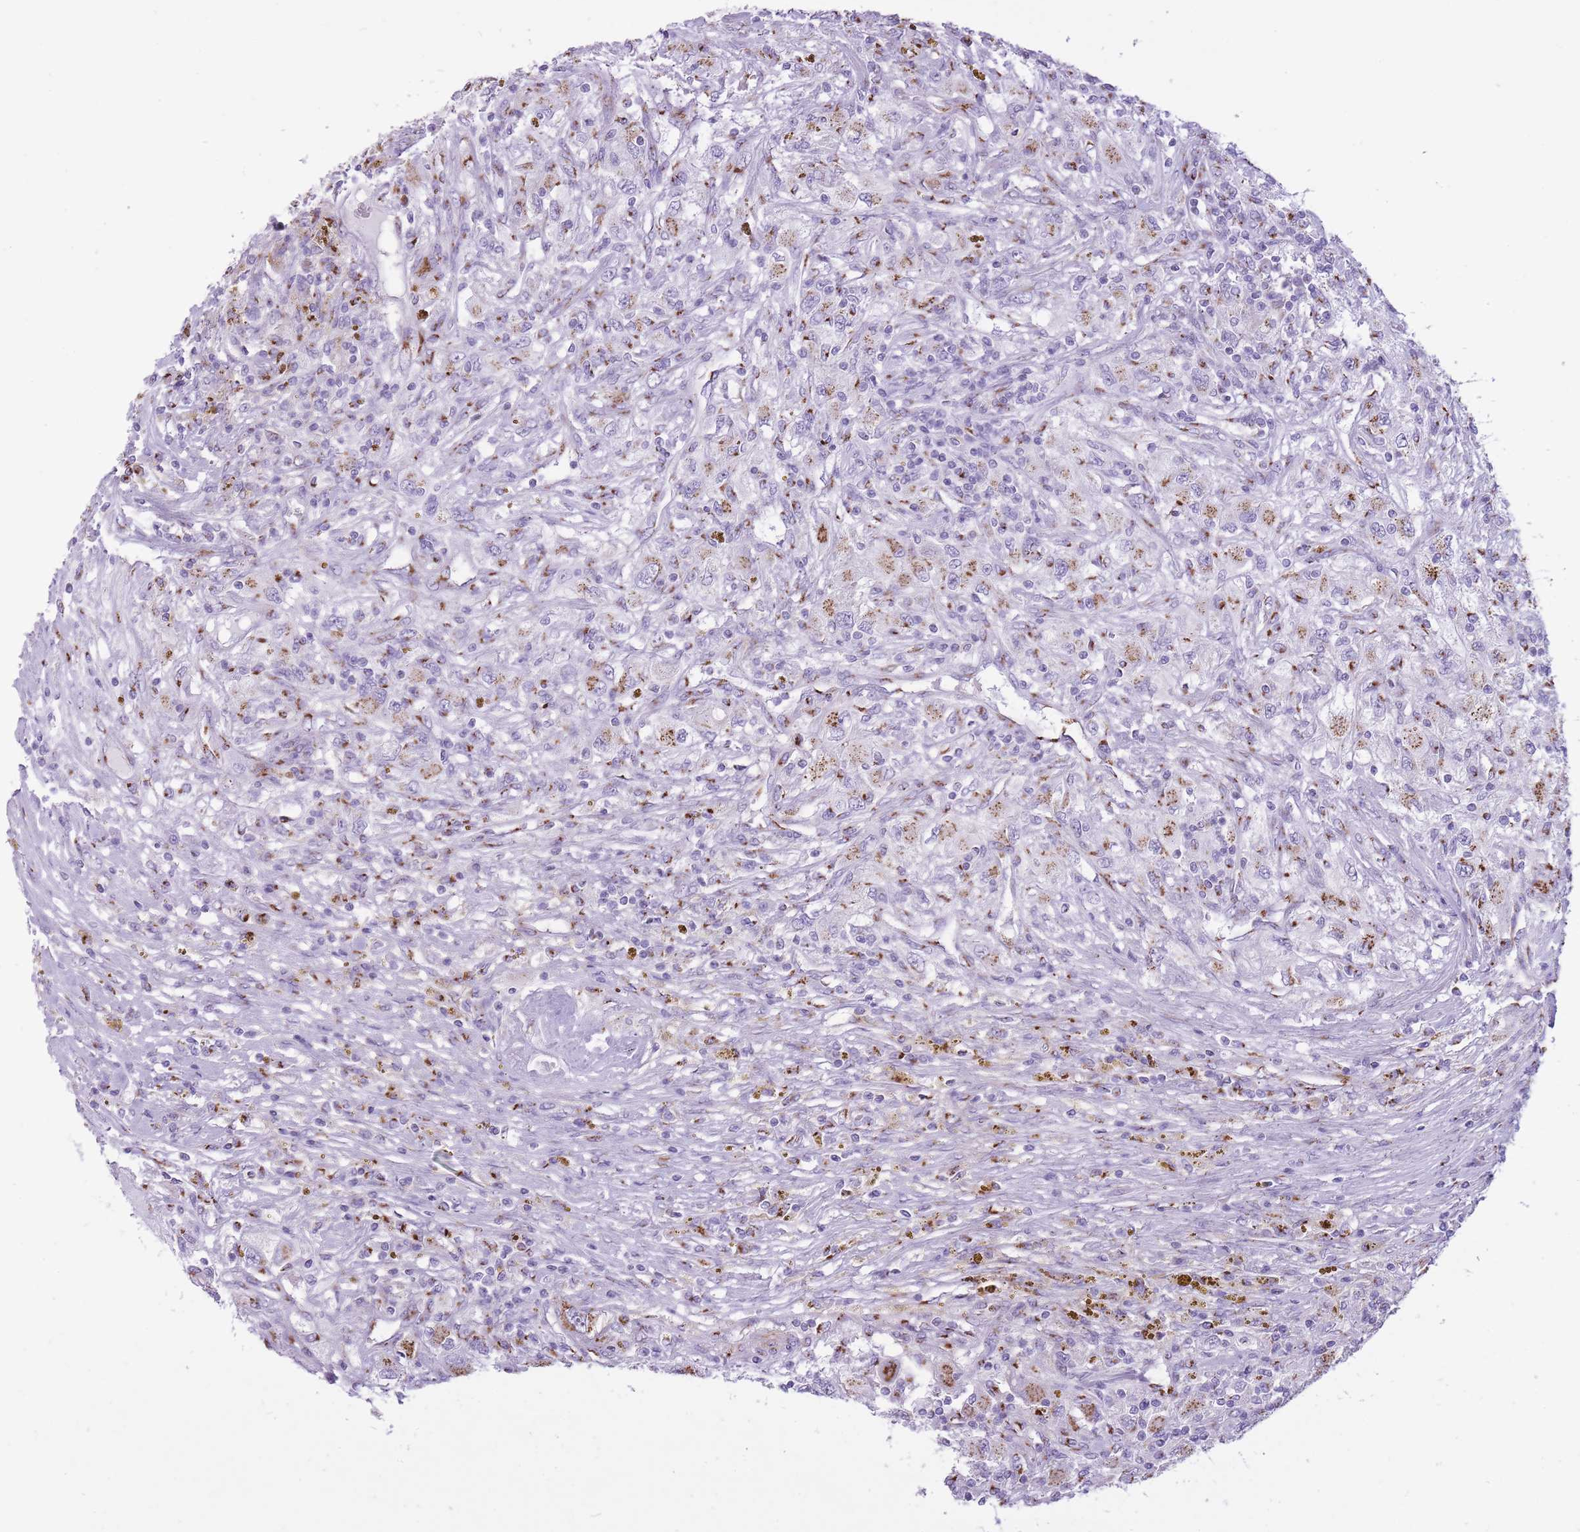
{"staining": {"intensity": "moderate", "quantity": ">75%", "location": "cytoplasmic/membranous"}, "tissue": "renal cancer", "cell_type": "Tumor cells", "image_type": "cancer", "snomed": [{"axis": "morphology", "description": "Adenocarcinoma, NOS"}, {"axis": "topography", "description": "Kidney"}], "caption": "Adenocarcinoma (renal) stained with IHC reveals moderate cytoplasmic/membranous expression in approximately >75% of tumor cells. (Brightfield microscopy of DAB IHC at high magnification).", "gene": "B4GALT2", "patient": {"sex": "female", "age": 67}}